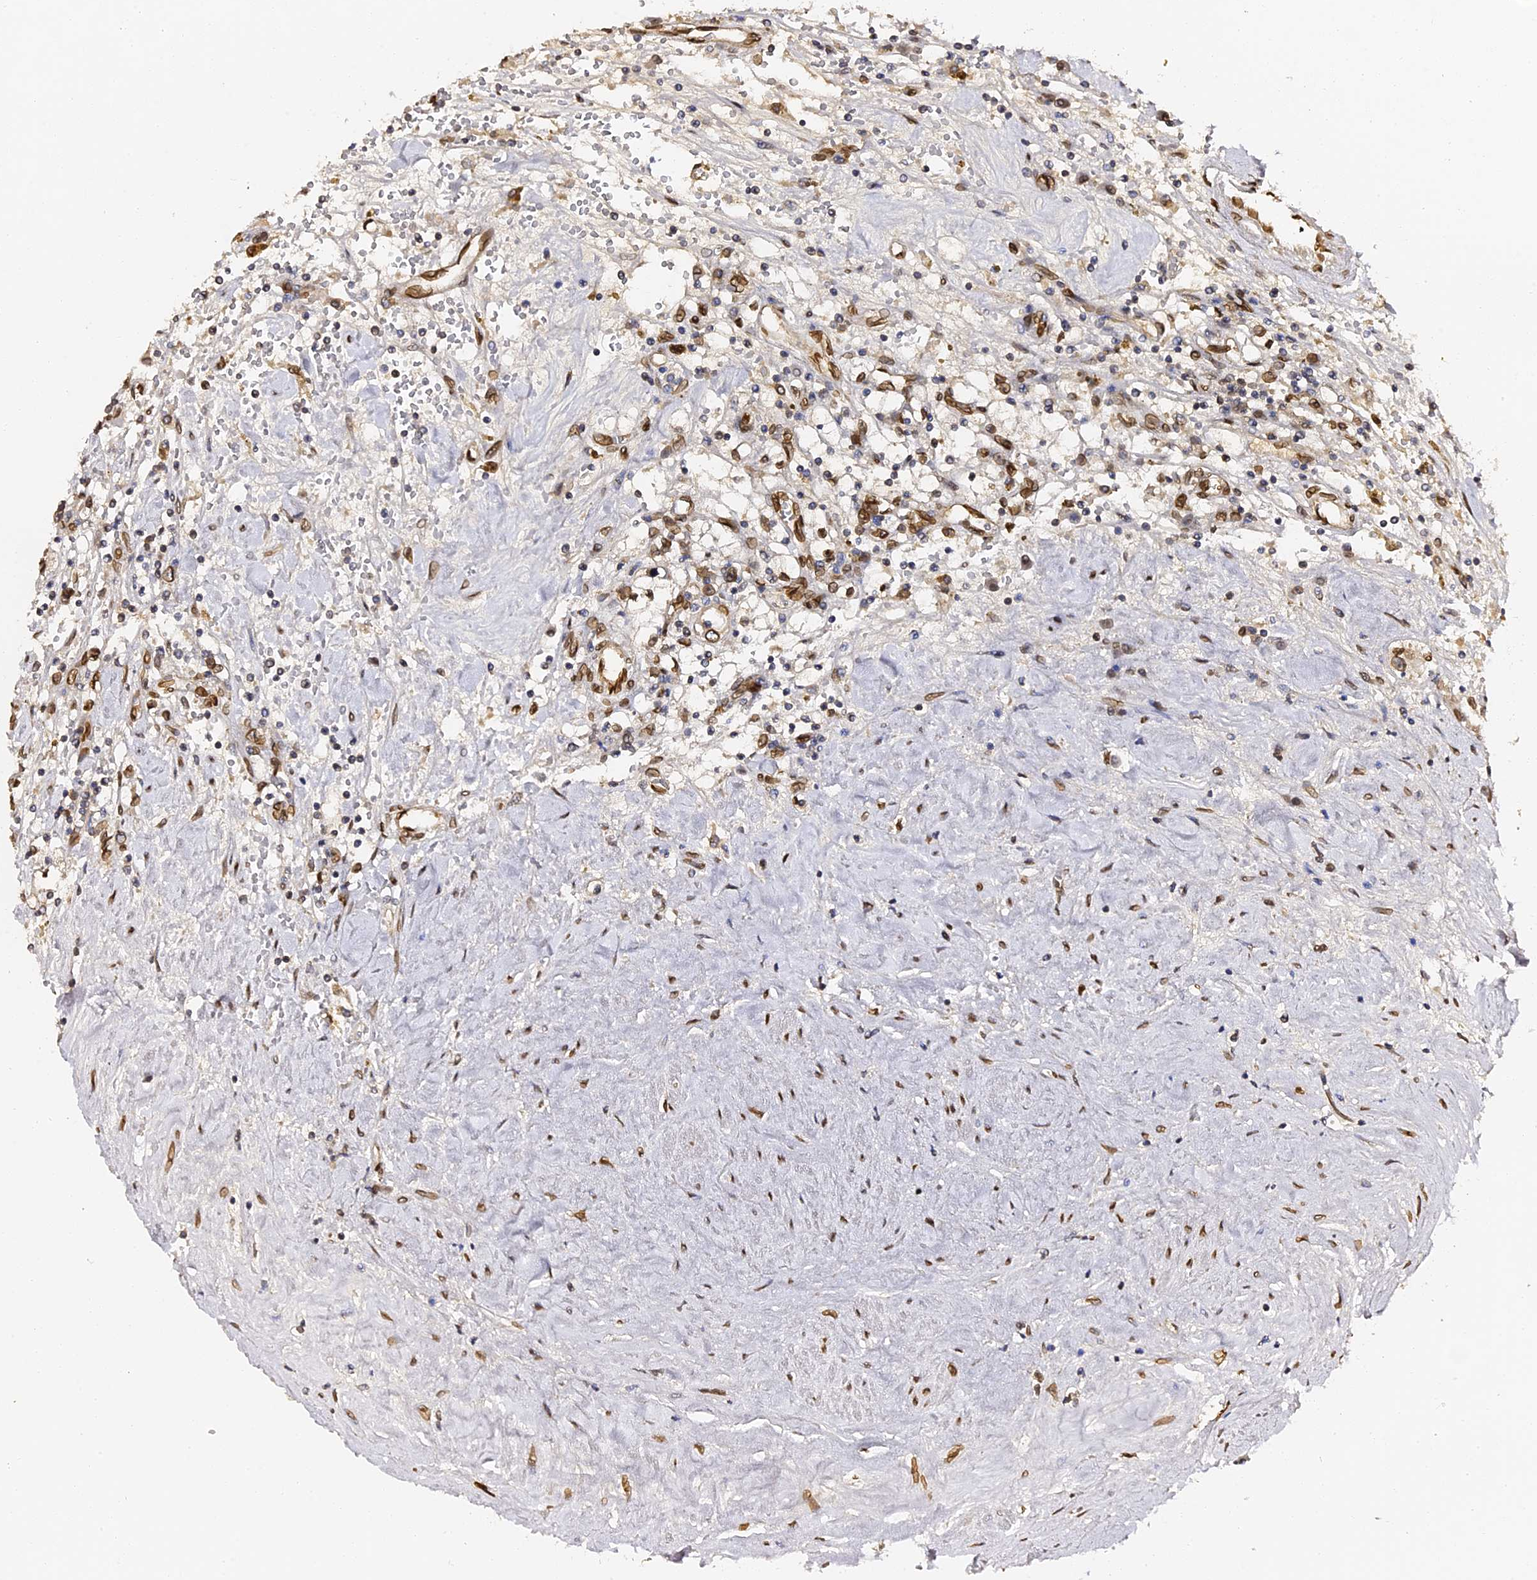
{"staining": {"intensity": "moderate", "quantity": ">75%", "location": "cytoplasmic/membranous,nuclear"}, "tissue": "renal cancer", "cell_type": "Tumor cells", "image_type": "cancer", "snomed": [{"axis": "morphology", "description": "Adenocarcinoma, NOS"}, {"axis": "topography", "description": "Kidney"}], "caption": "Moderate cytoplasmic/membranous and nuclear staining is seen in about >75% of tumor cells in renal cancer (adenocarcinoma). The protein is stained brown, and the nuclei are stained in blue (DAB IHC with brightfield microscopy, high magnification).", "gene": "ANAPC5", "patient": {"sex": "male", "age": 56}}